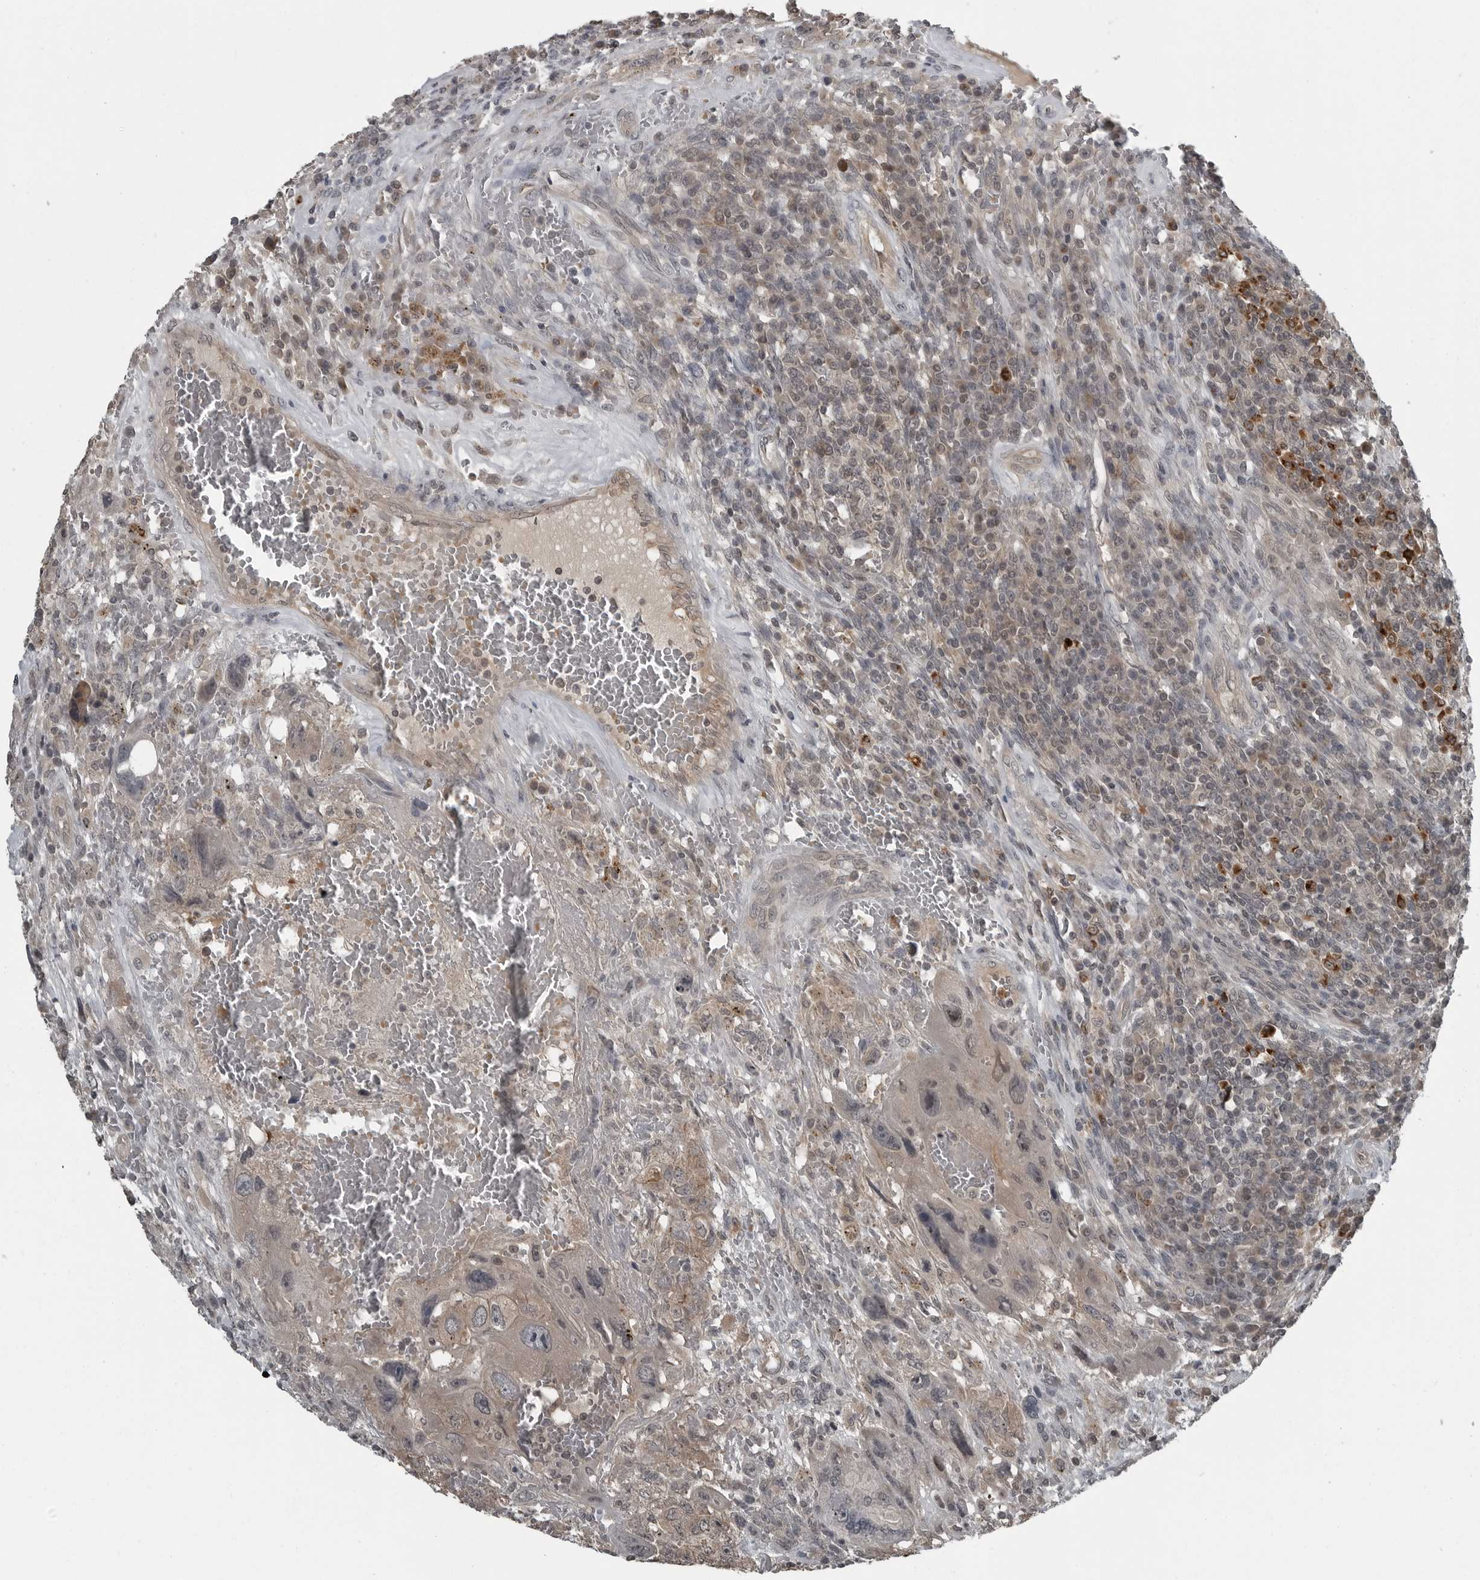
{"staining": {"intensity": "moderate", "quantity": ">75%", "location": "cytoplasmic/membranous"}, "tissue": "testis cancer", "cell_type": "Tumor cells", "image_type": "cancer", "snomed": [{"axis": "morphology", "description": "Carcinoma, Embryonal, NOS"}, {"axis": "topography", "description": "Testis"}], "caption": "Protein analysis of embryonal carcinoma (testis) tissue demonstrates moderate cytoplasmic/membranous staining in about >75% of tumor cells.", "gene": "GAK", "patient": {"sex": "male", "age": 26}}